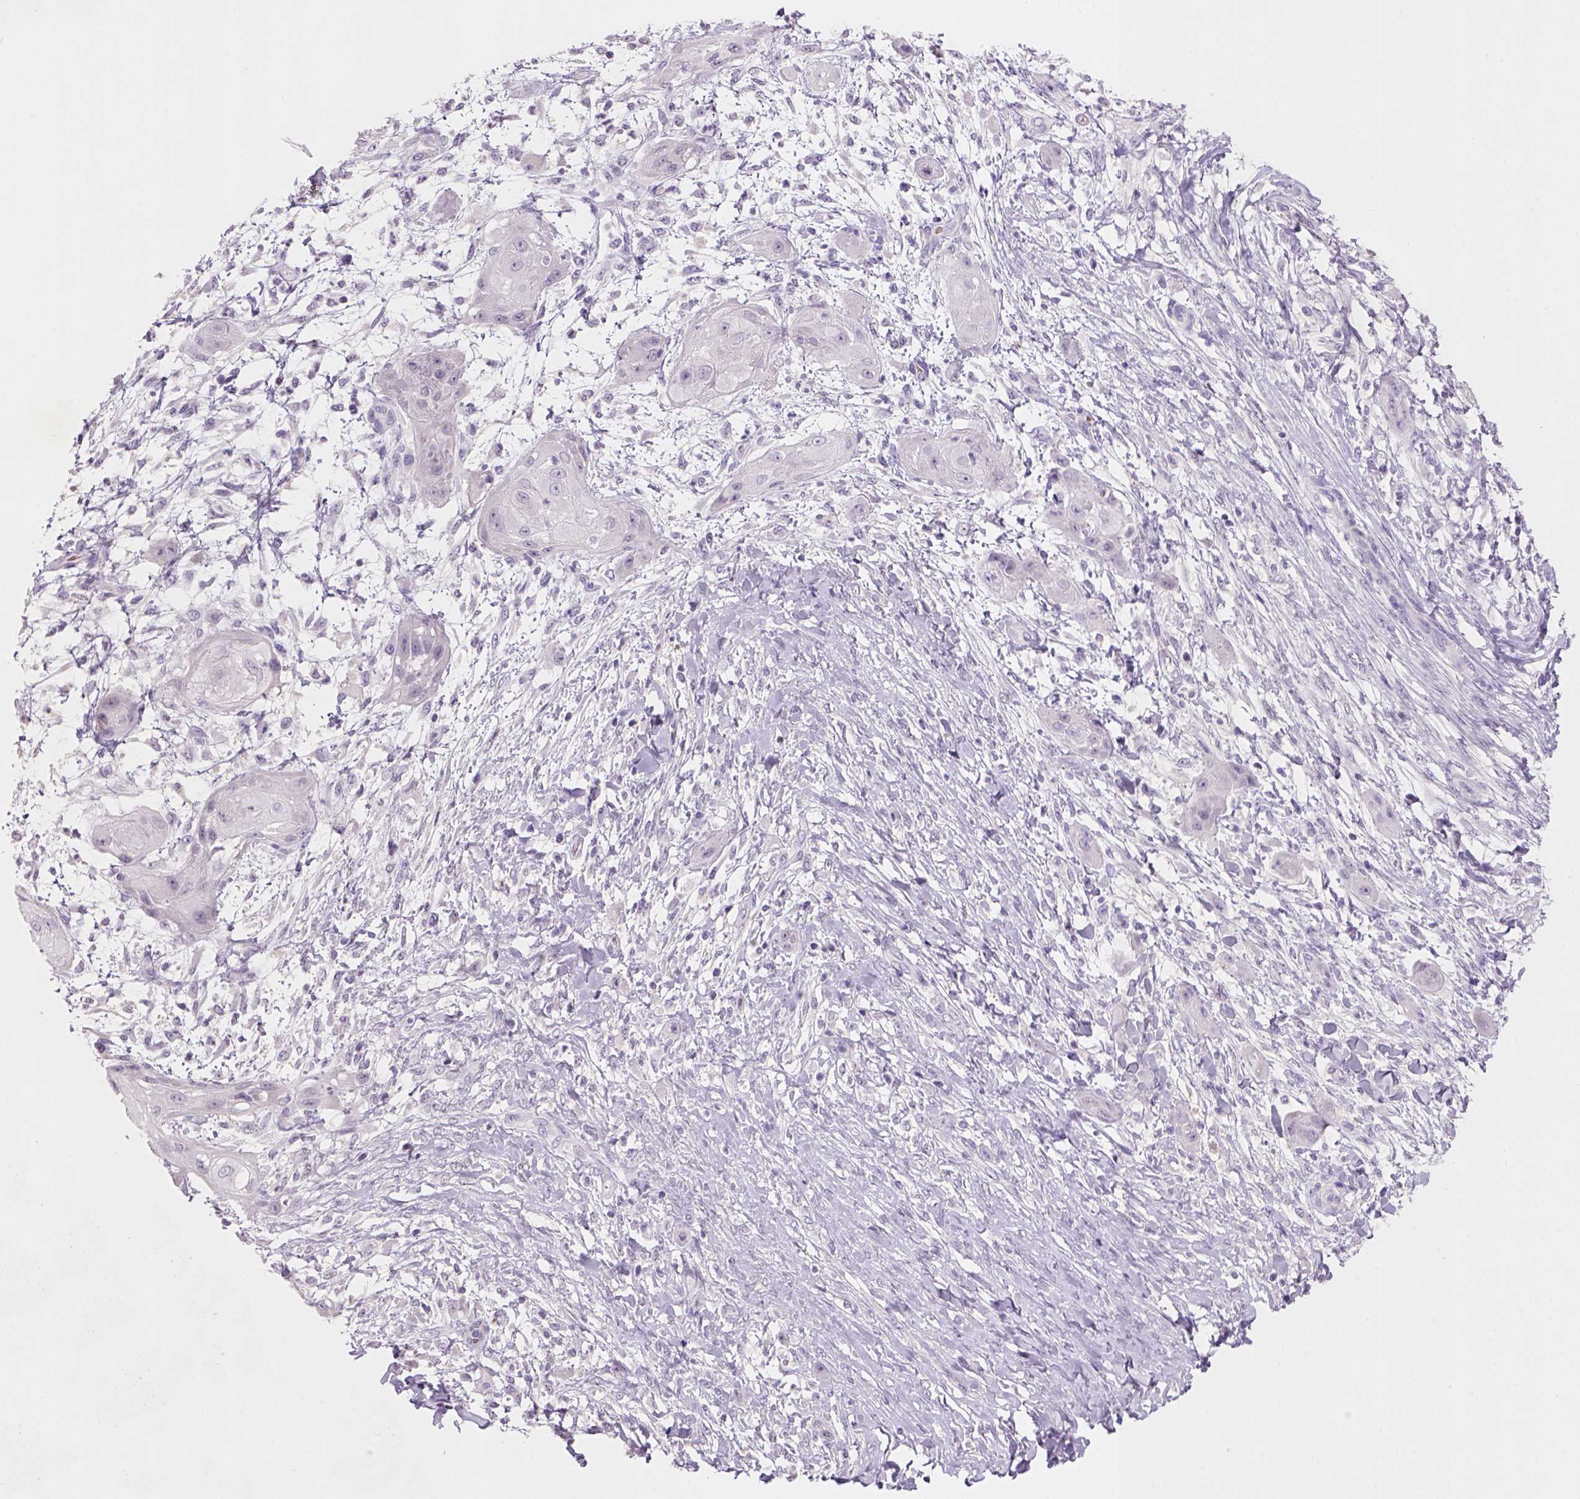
{"staining": {"intensity": "negative", "quantity": "none", "location": "none"}, "tissue": "skin cancer", "cell_type": "Tumor cells", "image_type": "cancer", "snomed": [{"axis": "morphology", "description": "Squamous cell carcinoma, NOS"}, {"axis": "topography", "description": "Skin"}], "caption": "Immunohistochemical staining of skin squamous cell carcinoma shows no significant expression in tumor cells. (Stains: DAB IHC with hematoxylin counter stain, Microscopy: brightfield microscopy at high magnification).", "gene": "ZMAT4", "patient": {"sex": "male", "age": 62}}